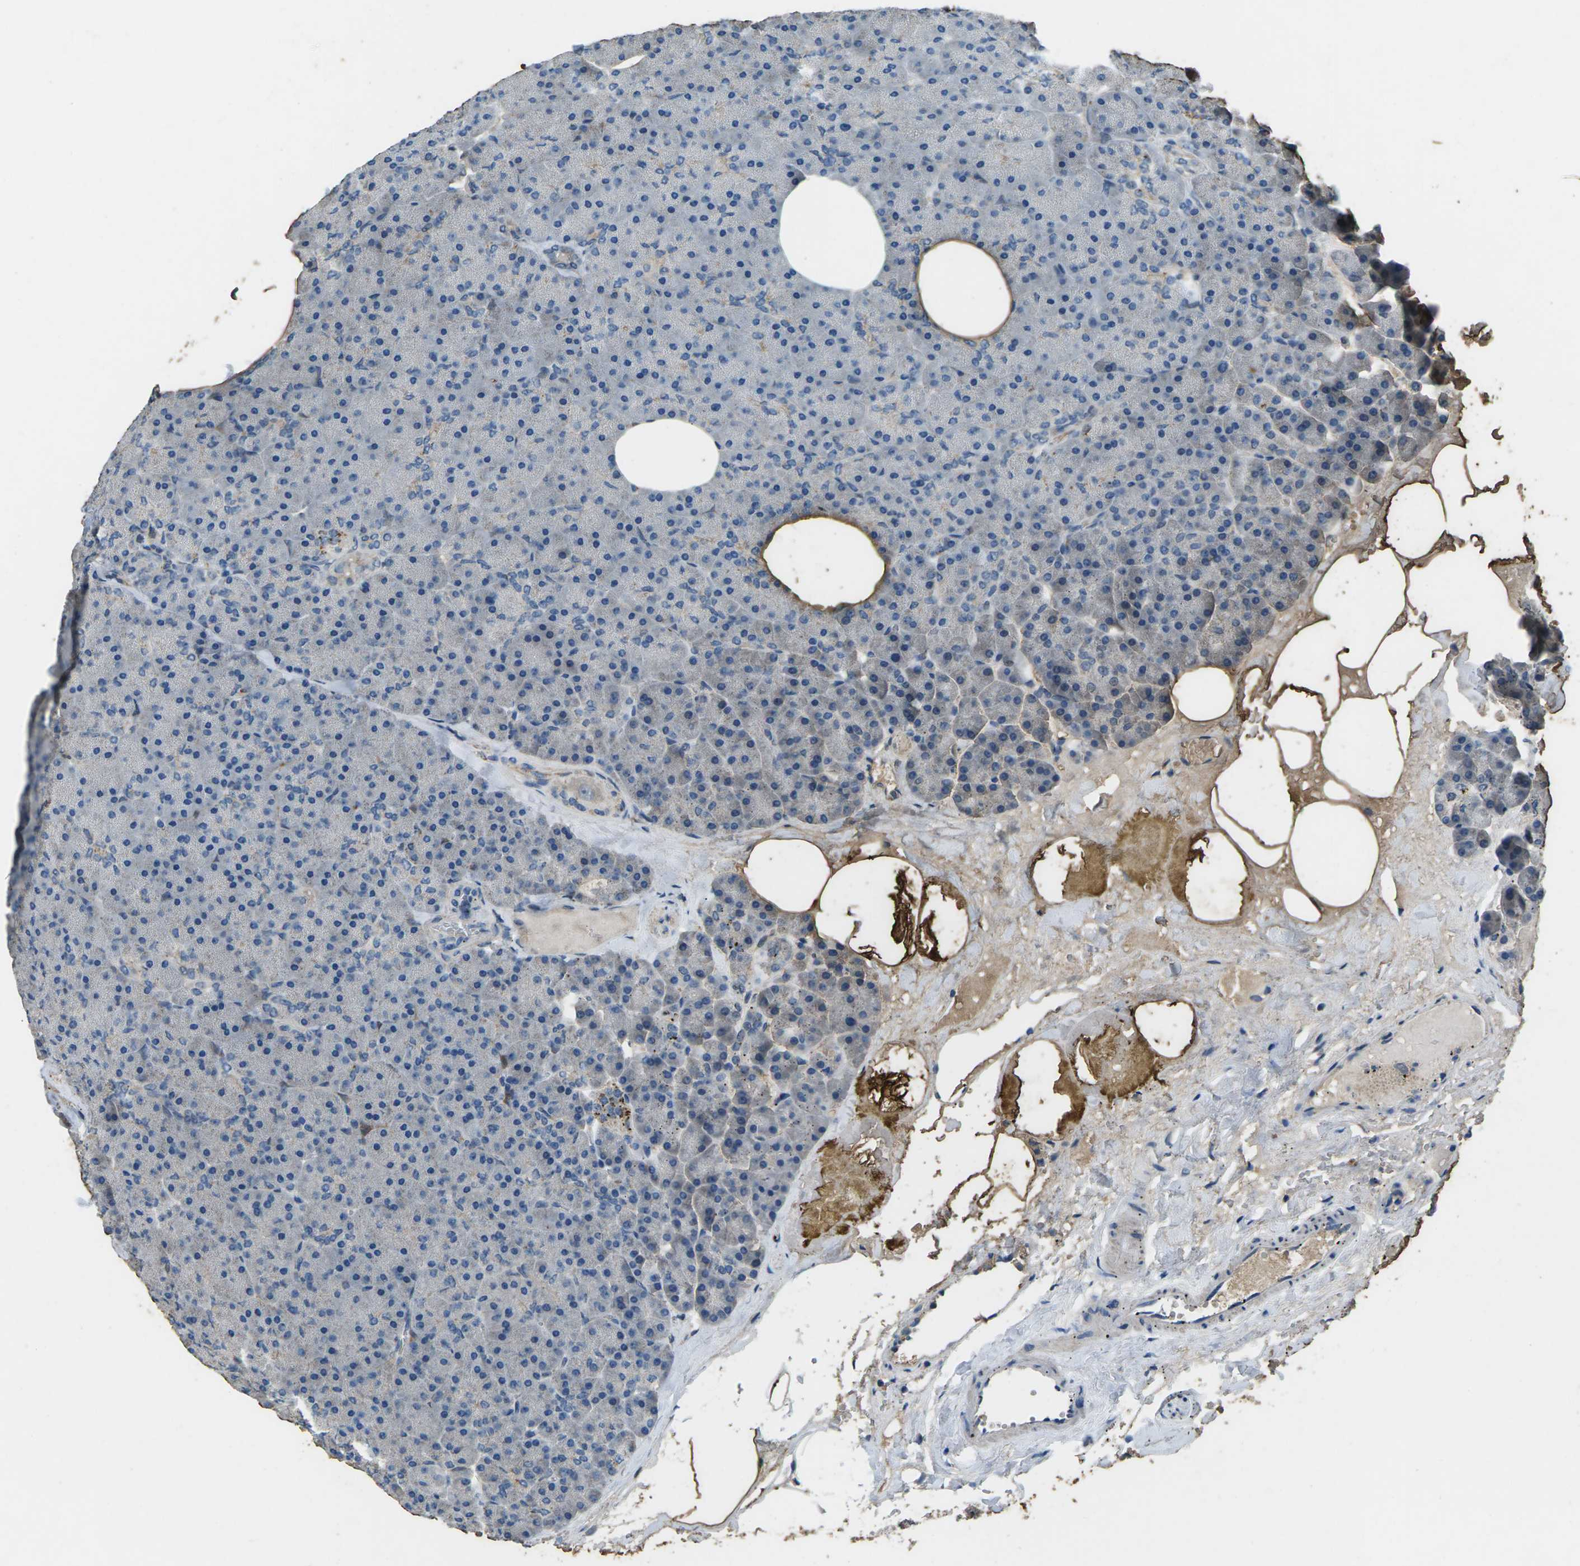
{"staining": {"intensity": "negative", "quantity": "none", "location": "none"}, "tissue": "pancreas", "cell_type": "Exocrine glandular cells", "image_type": "normal", "snomed": [{"axis": "morphology", "description": "Normal tissue, NOS"}, {"axis": "topography", "description": "Pancreas"}], "caption": "Immunohistochemistry (IHC) of benign human pancreas exhibits no positivity in exocrine glandular cells. Brightfield microscopy of immunohistochemistry stained with DAB (brown) and hematoxylin (blue), captured at high magnification.", "gene": "SIGLEC14", "patient": {"sex": "female", "age": 35}}